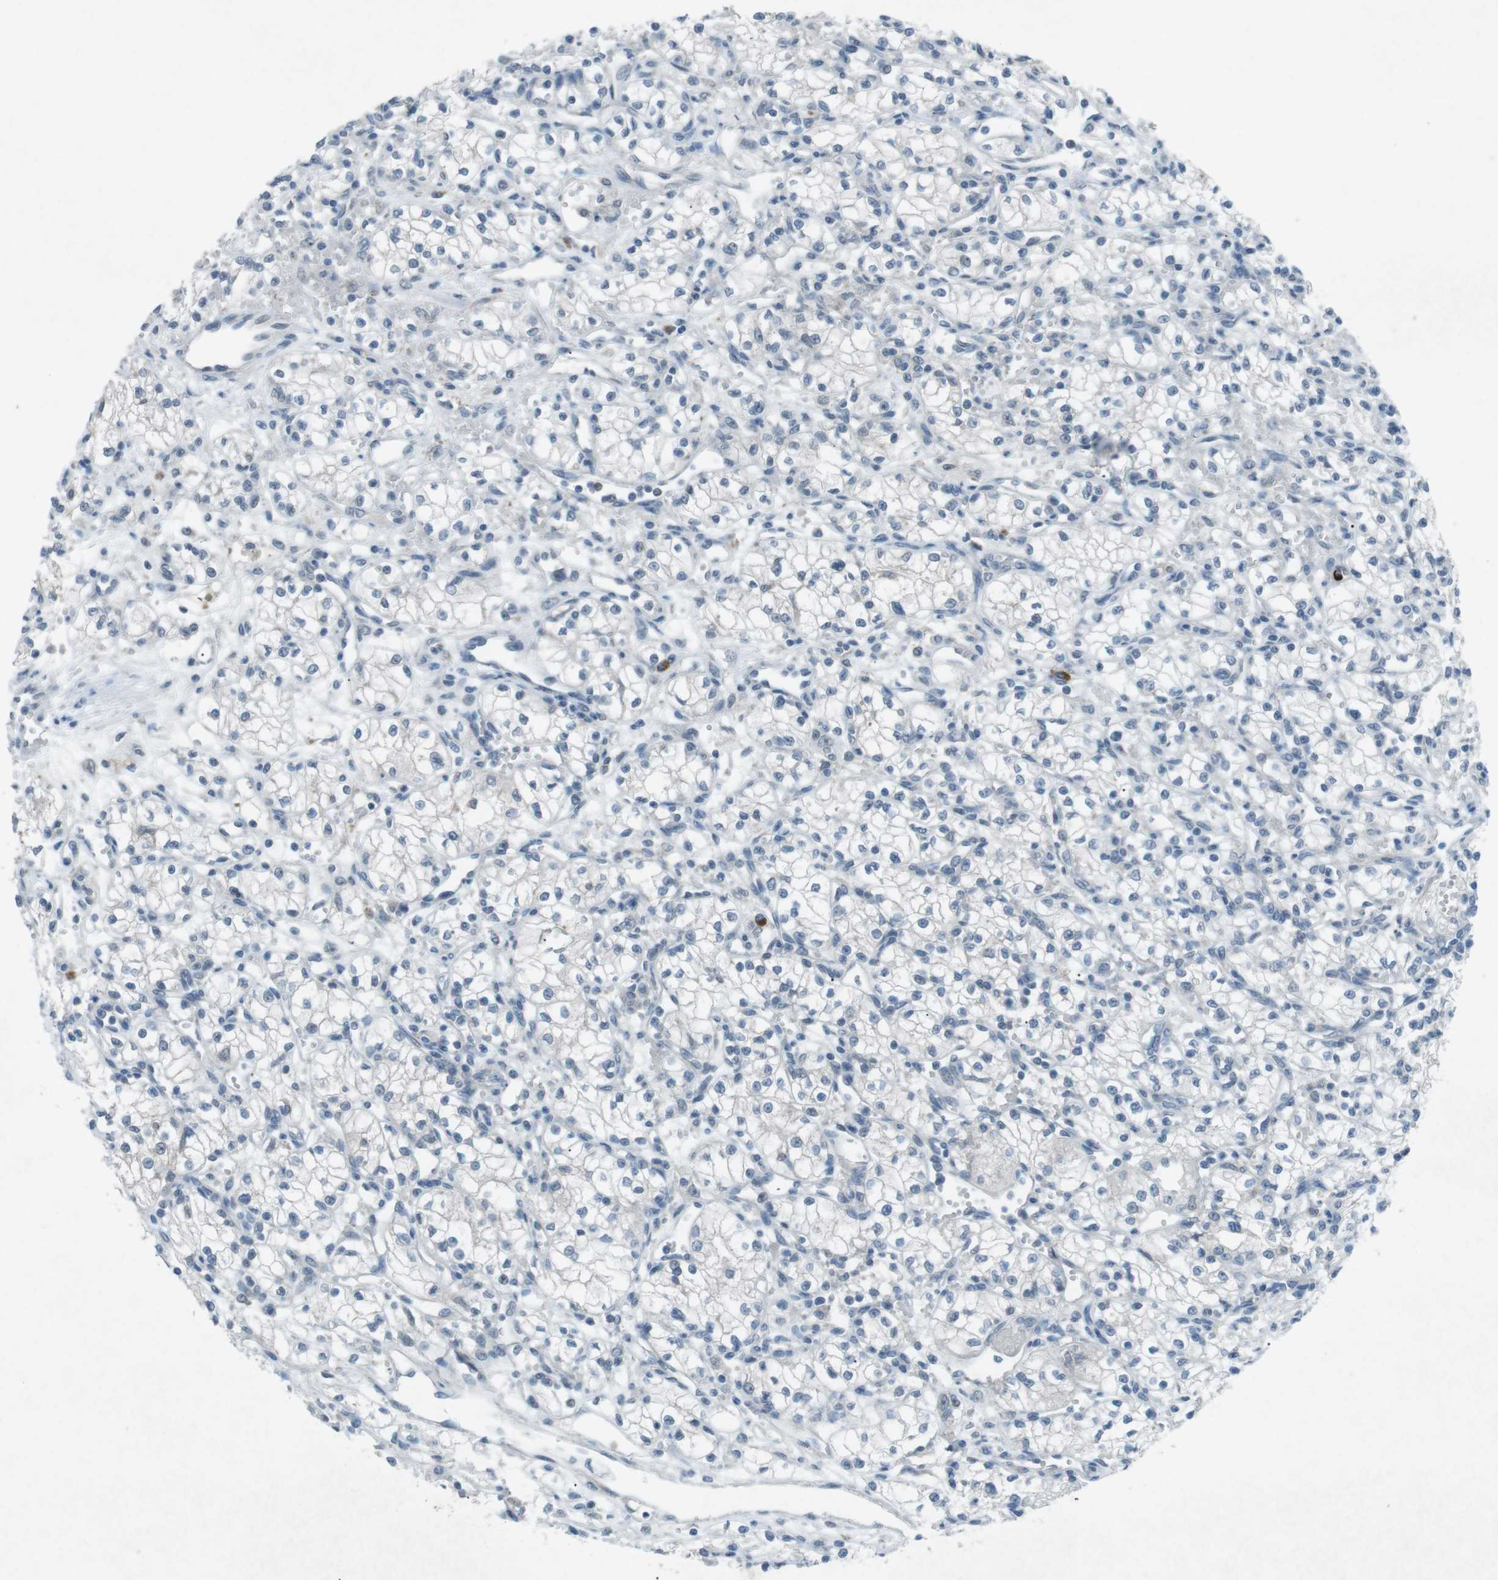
{"staining": {"intensity": "negative", "quantity": "none", "location": "none"}, "tissue": "renal cancer", "cell_type": "Tumor cells", "image_type": "cancer", "snomed": [{"axis": "morphology", "description": "Normal tissue, NOS"}, {"axis": "morphology", "description": "Adenocarcinoma, NOS"}, {"axis": "topography", "description": "Kidney"}], "caption": "The micrograph reveals no staining of tumor cells in adenocarcinoma (renal).", "gene": "FCRLA", "patient": {"sex": "male", "age": 59}}